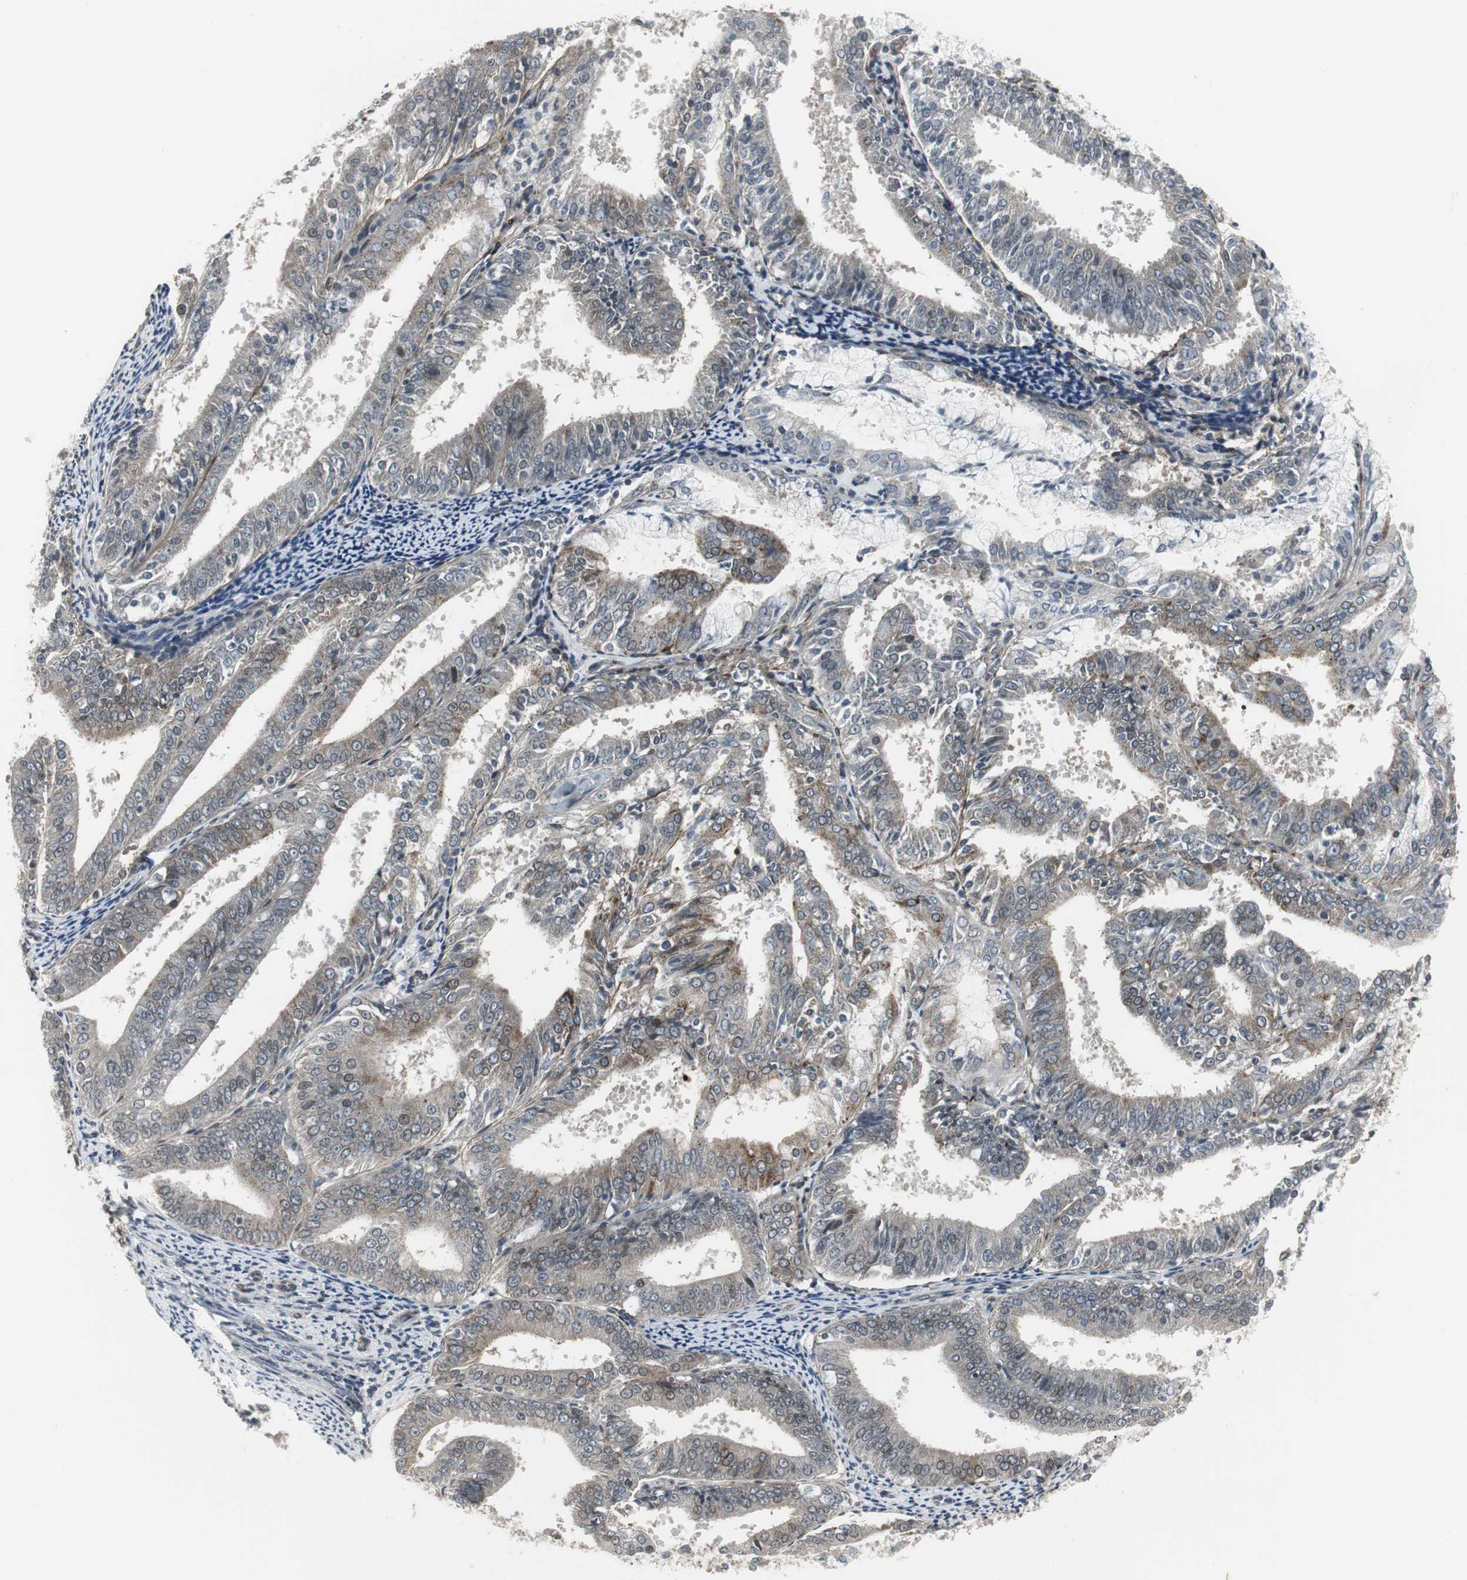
{"staining": {"intensity": "weak", "quantity": "<25%", "location": "cytoplasmic/membranous"}, "tissue": "endometrial cancer", "cell_type": "Tumor cells", "image_type": "cancer", "snomed": [{"axis": "morphology", "description": "Adenocarcinoma, NOS"}, {"axis": "topography", "description": "Endometrium"}], "caption": "The image reveals no significant positivity in tumor cells of endometrial cancer (adenocarcinoma).", "gene": "SCYL3", "patient": {"sex": "female", "age": 63}}